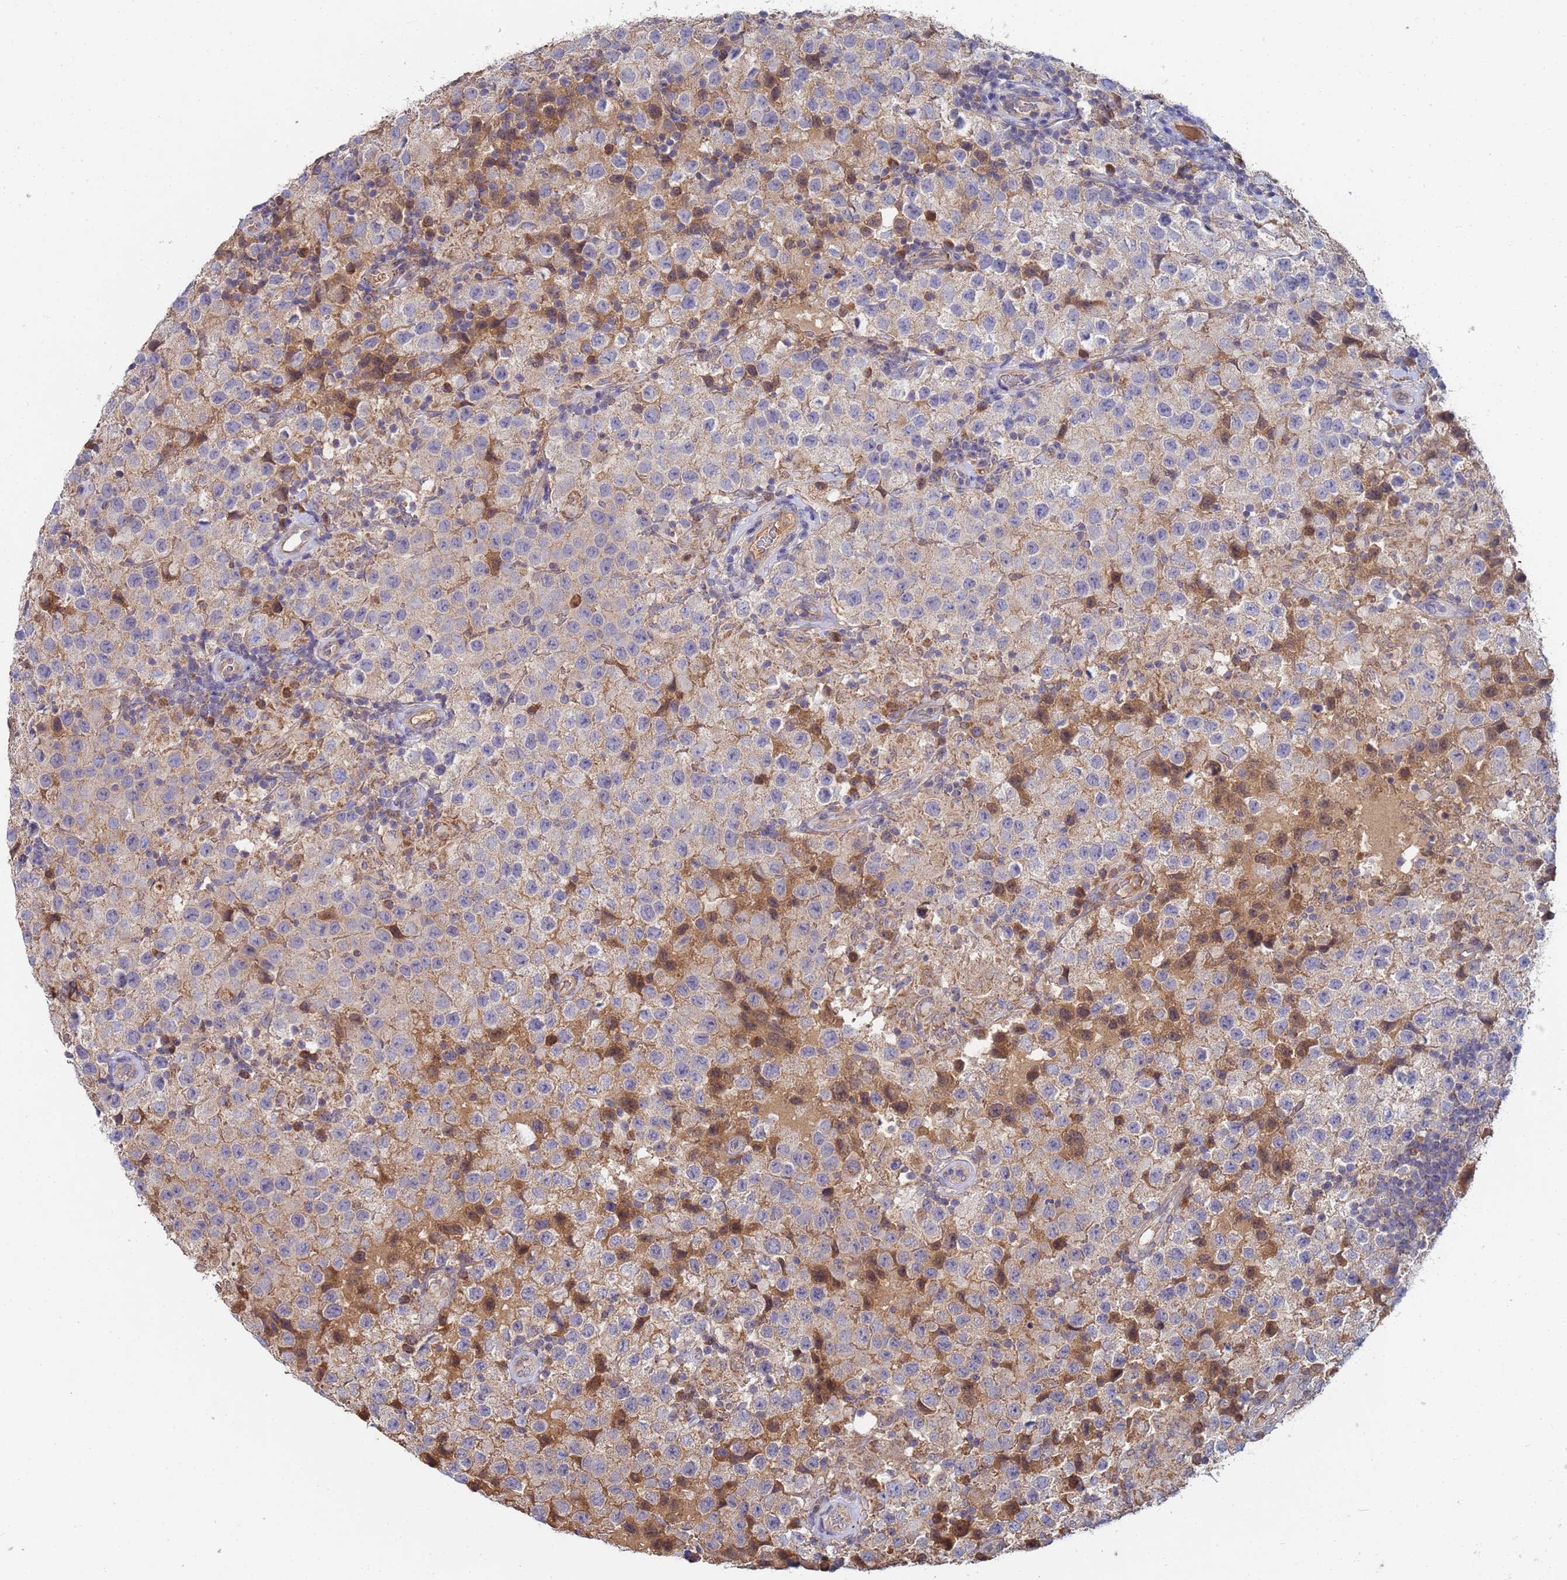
{"staining": {"intensity": "weak", "quantity": "<25%", "location": "cytoplasmic/membranous"}, "tissue": "testis cancer", "cell_type": "Tumor cells", "image_type": "cancer", "snomed": [{"axis": "morphology", "description": "Seminoma, NOS"}, {"axis": "morphology", "description": "Carcinoma, Embryonal, NOS"}, {"axis": "topography", "description": "Testis"}], "caption": "This is an immunohistochemistry histopathology image of human testis seminoma. There is no expression in tumor cells.", "gene": "C5orf34", "patient": {"sex": "male", "age": 41}}